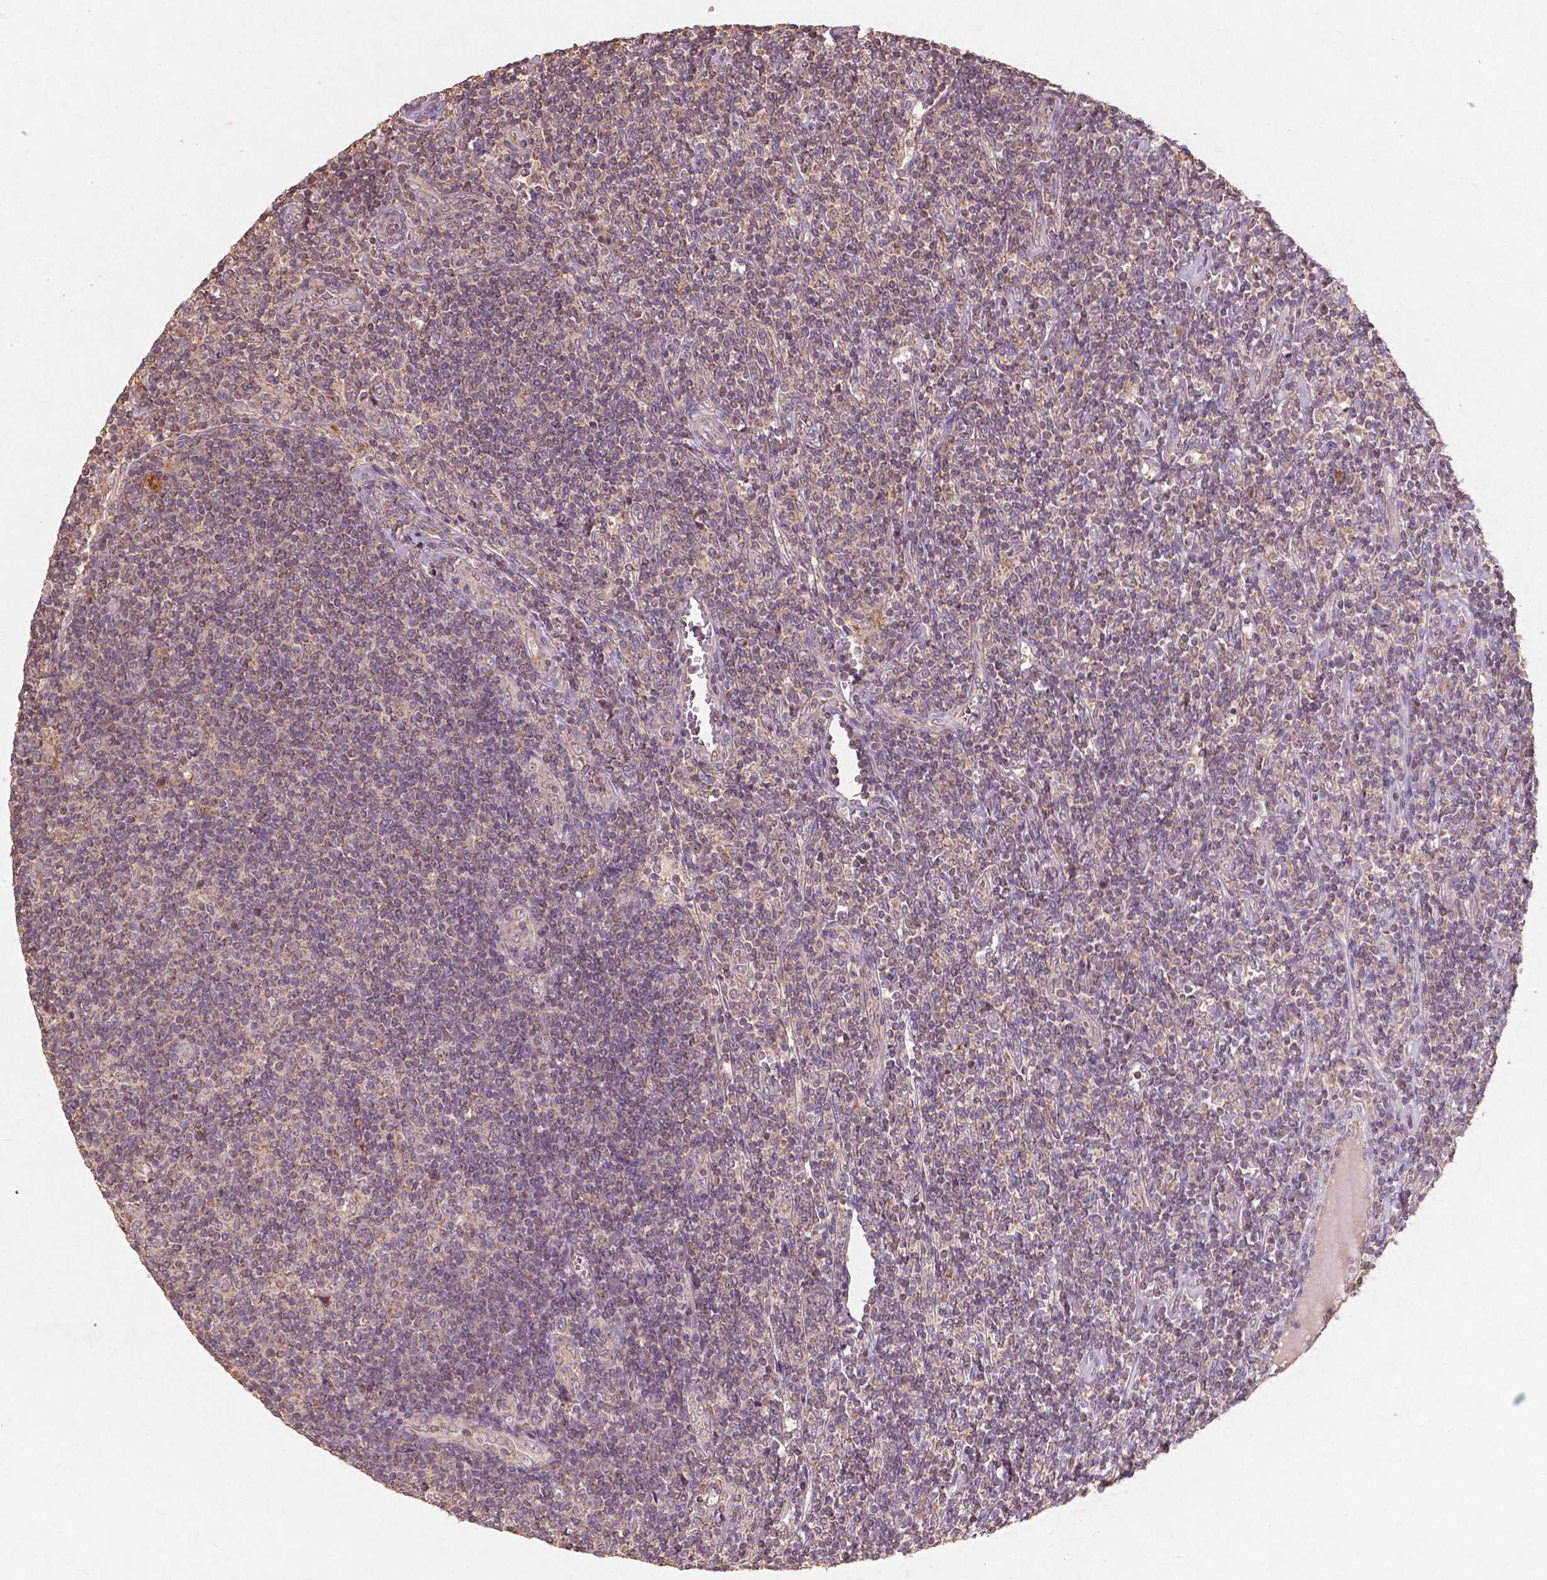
{"staining": {"intensity": "weak", "quantity": ">75%", "location": "cytoplasmic/membranous"}, "tissue": "lymphoma", "cell_type": "Tumor cells", "image_type": "cancer", "snomed": [{"axis": "morphology", "description": "Hodgkin's disease, NOS"}, {"axis": "topography", "description": "Lymph node"}], "caption": "A brown stain shows weak cytoplasmic/membranous expression of a protein in human Hodgkin's disease tumor cells.", "gene": "ST6GALNAC5", "patient": {"sex": "male", "age": 40}}